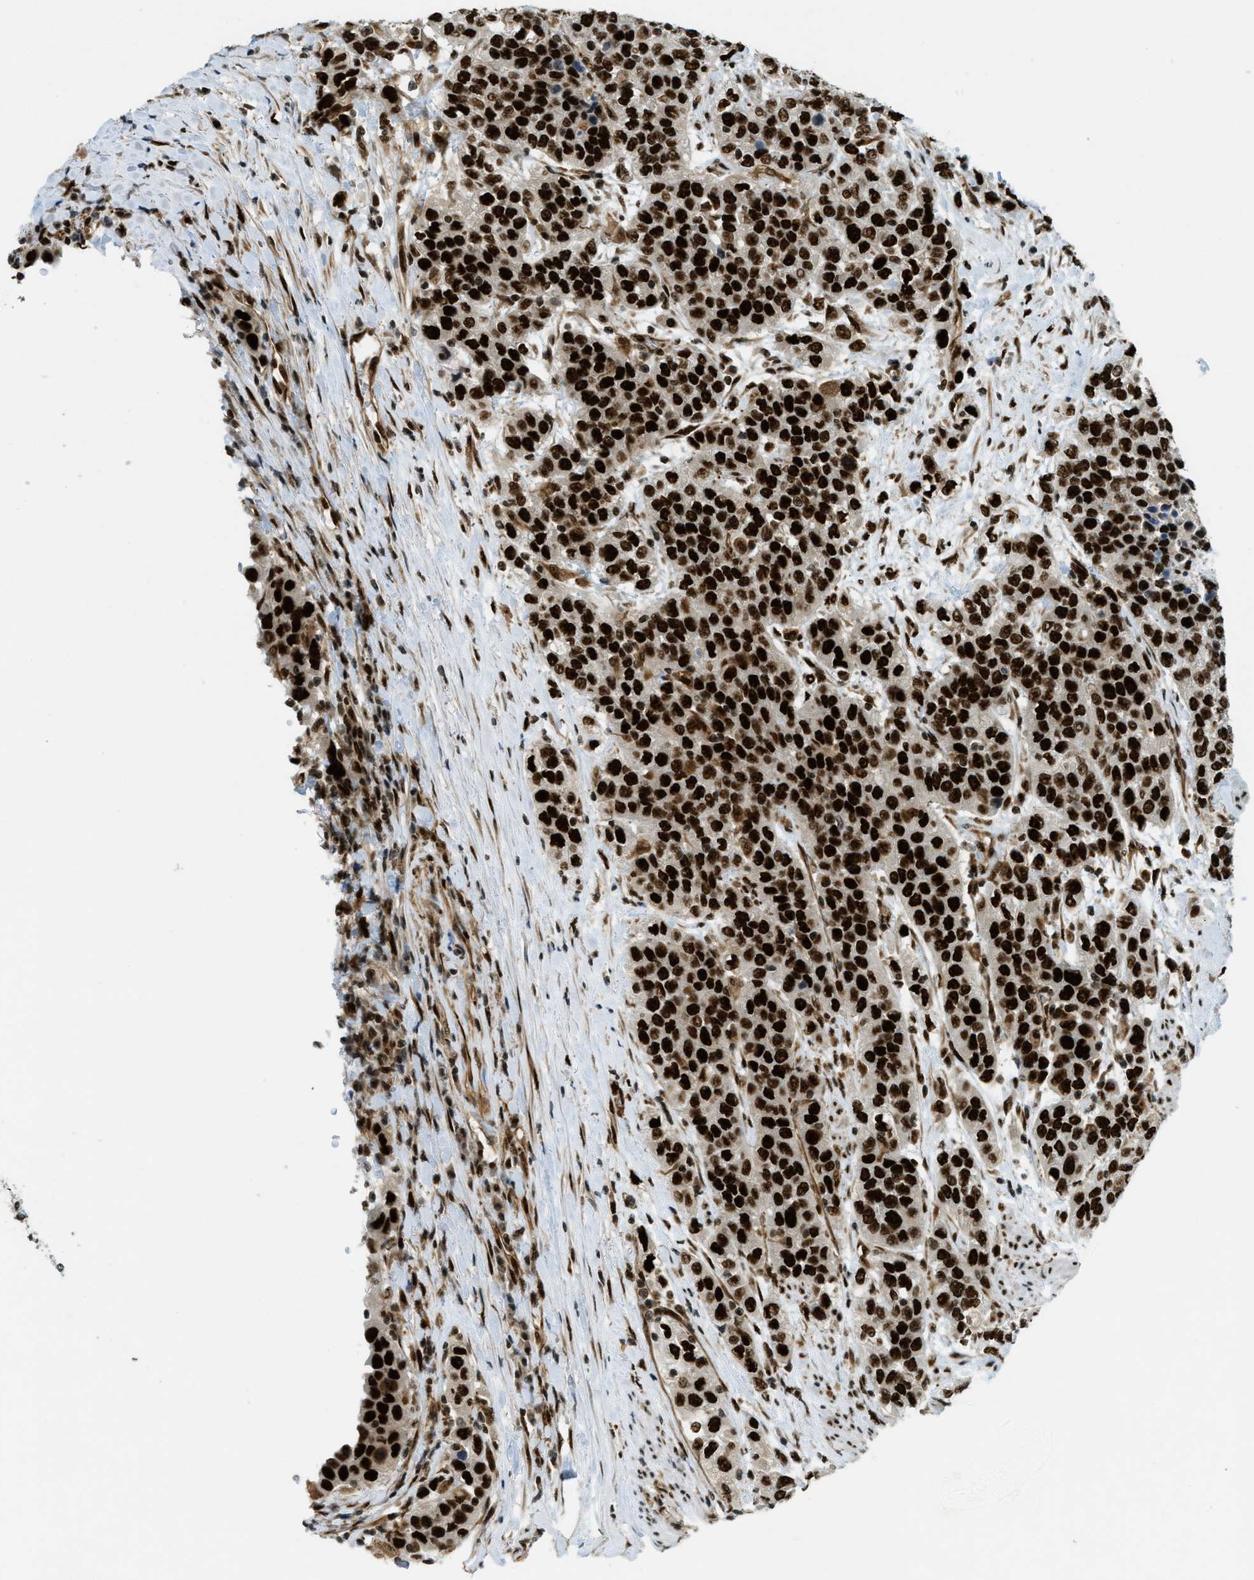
{"staining": {"intensity": "strong", "quantity": ">75%", "location": "nuclear"}, "tissue": "urothelial cancer", "cell_type": "Tumor cells", "image_type": "cancer", "snomed": [{"axis": "morphology", "description": "Urothelial carcinoma, High grade"}, {"axis": "topography", "description": "Urinary bladder"}], "caption": "This micrograph displays urothelial cancer stained with immunohistochemistry (IHC) to label a protein in brown. The nuclear of tumor cells show strong positivity for the protein. Nuclei are counter-stained blue.", "gene": "ZFR", "patient": {"sex": "female", "age": 80}}